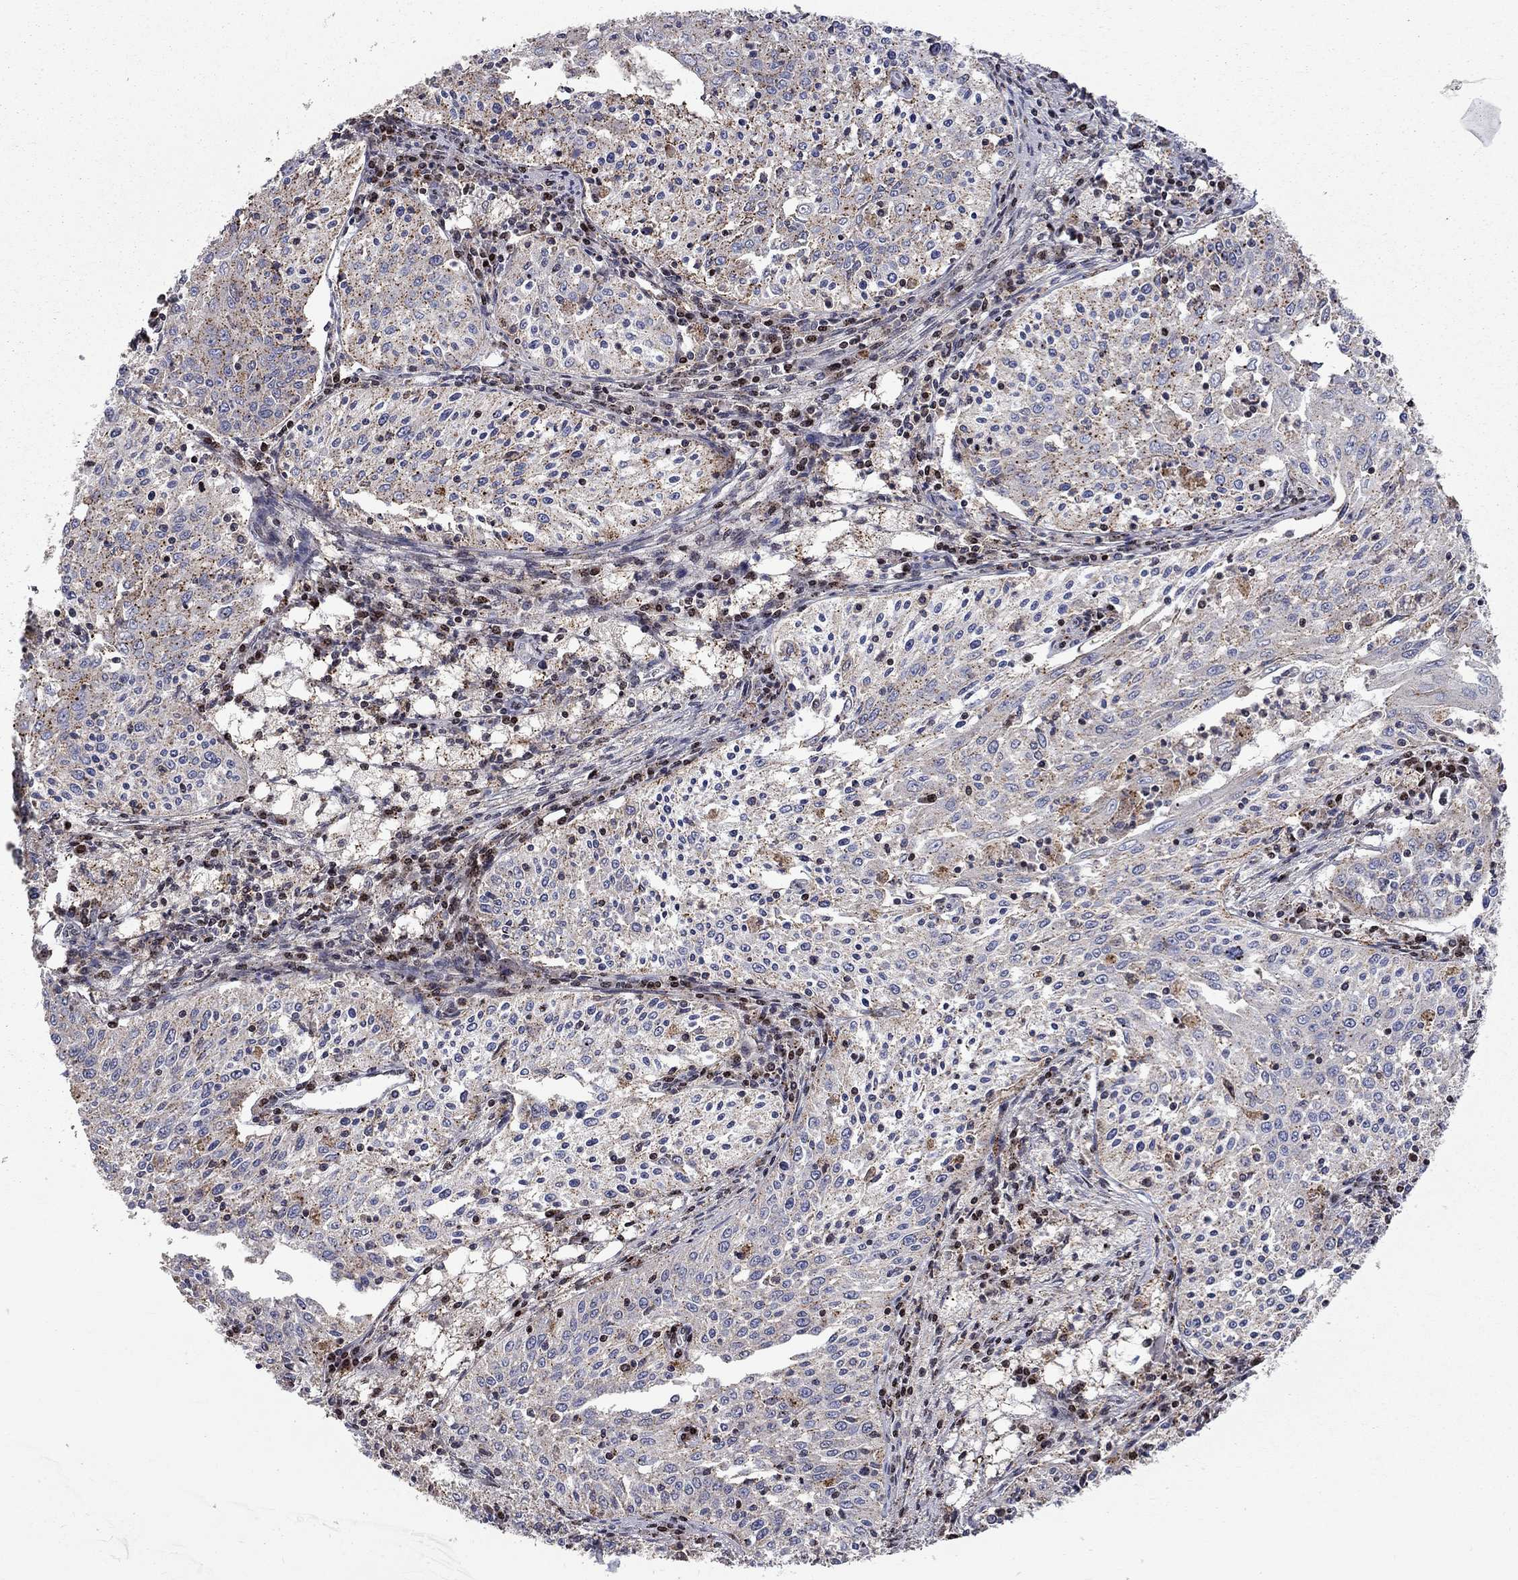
{"staining": {"intensity": "strong", "quantity": "25%-75%", "location": "cytoplasmic/membranous"}, "tissue": "cervical cancer", "cell_type": "Tumor cells", "image_type": "cancer", "snomed": [{"axis": "morphology", "description": "Squamous cell carcinoma, NOS"}, {"axis": "topography", "description": "Cervix"}], "caption": "The photomicrograph displays staining of squamous cell carcinoma (cervical), revealing strong cytoplasmic/membranous protein positivity (brown color) within tumor cells.", "gene": "ERN2", "patient": {"sex": "female", "age": 41}}